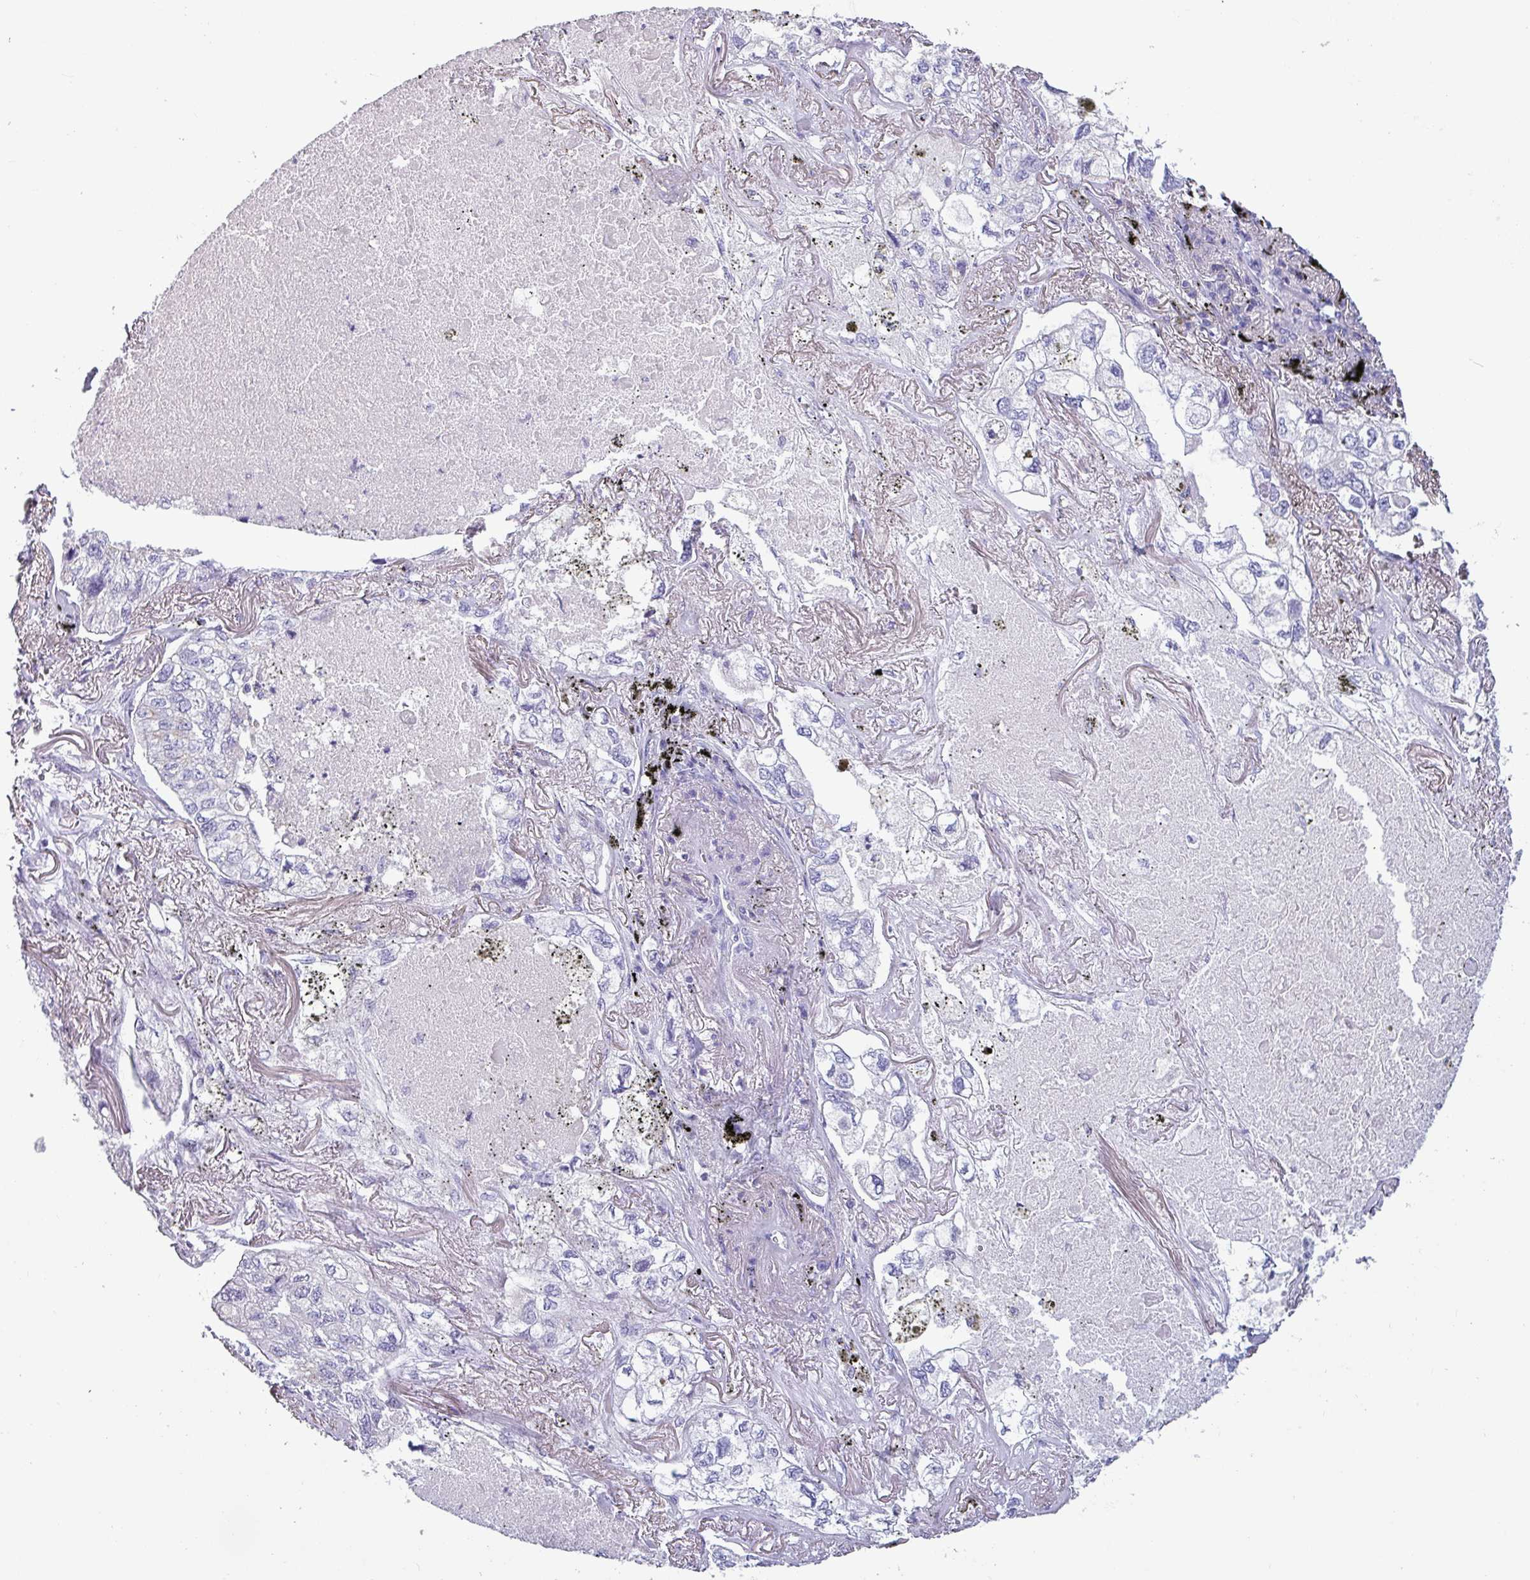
{"staining": {"intensity": "negative", "quantity": "none", "location": "none"}, "tissue": "lung cancer", "cell_type": "Tumor cells", "image_type": "cancer", "snomed": [{"axis": "morphology", "description": "Adenocarcinoma, NOS"}, {"axis": "topography", "description": "Lung"}], "caption": "This is an immunohistochemistry micrograph of adenocarcinoma (lung). There is no positivity in tumor cells.", "gene": "CAMK1", "patient": {"sex": "male", "age": 65}}